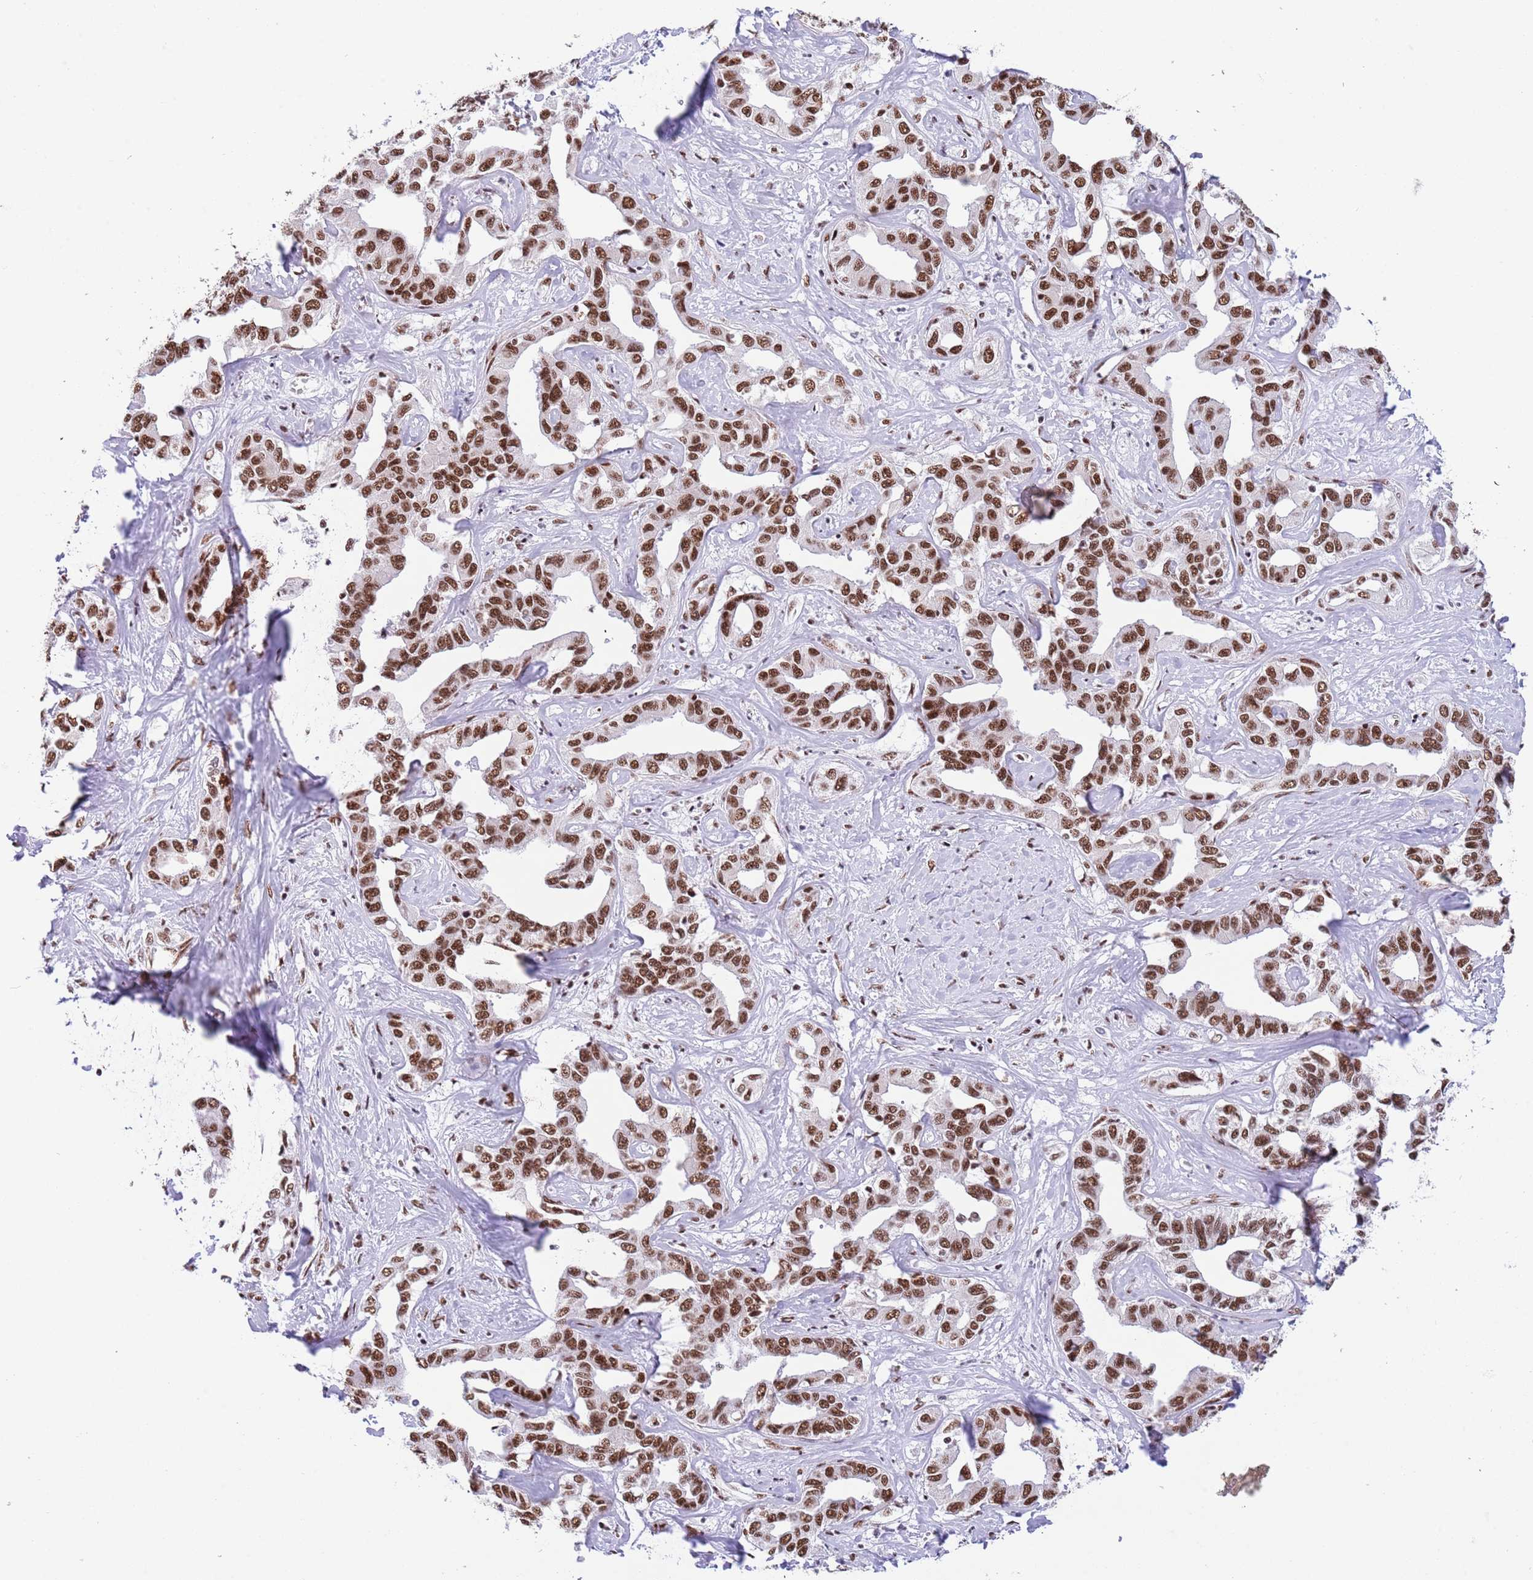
{"staining": {"intensity": "strong", "quantity": ">75%", "location": "nuclear"}, "tissue": "liver cancer", "cell_type": "Tumor cells", "image_type": "cancer", "snomed": [{"axis": "morphology", "description": "Cholangiocarcinoma"}, {"axis": "topography", "description": "Liver"}], "caption": "High-power microscopy captured an IHC image of cholangiocarcinoma (liver), revealing strong nuclear expression in approximately >75% of tumor cells.", "gene": "SF3A2", "patient": {"sex": "male", "age": 59}}